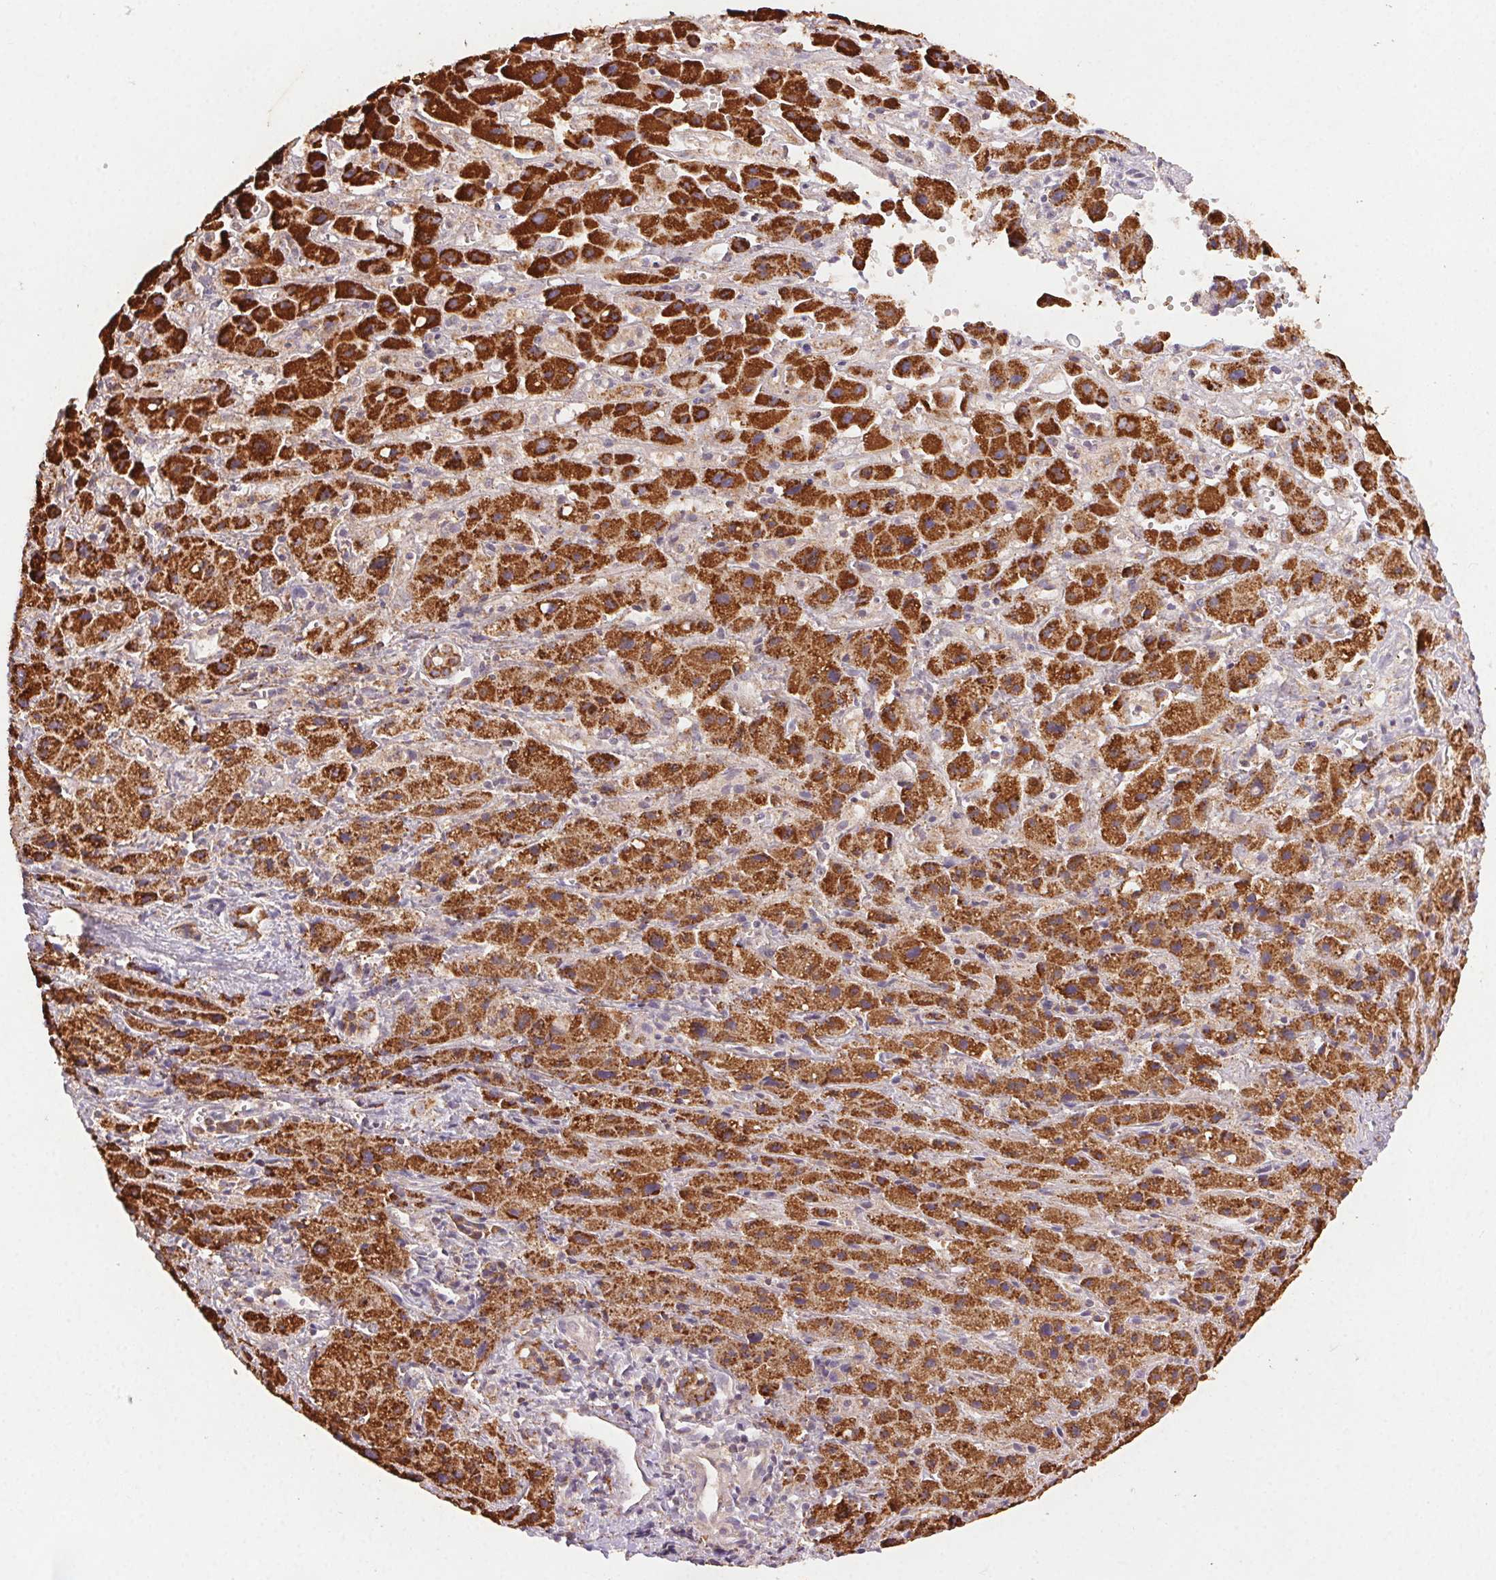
{"staining": {"intensity": "strong", "quantity": ">75%", "location": "cytoplasmic/membranous"}, "tissue": "liver cancer", "cell_type": "Tumor cells", "image_type": "cancer", "snomed": [{"axis": "morphology", "description": "Cholangiocarcinoma"}, {"axis": "topography", "description": "Liver"}], "caption": "An image showing strong cytoplasmic/membranous staining in approximately >75% of tumor cells in liver cancer, as visualized by brown immunohistochemical staining.", "gene": "FNBP1L", "patient": {"sex": "female", "age": 61}}